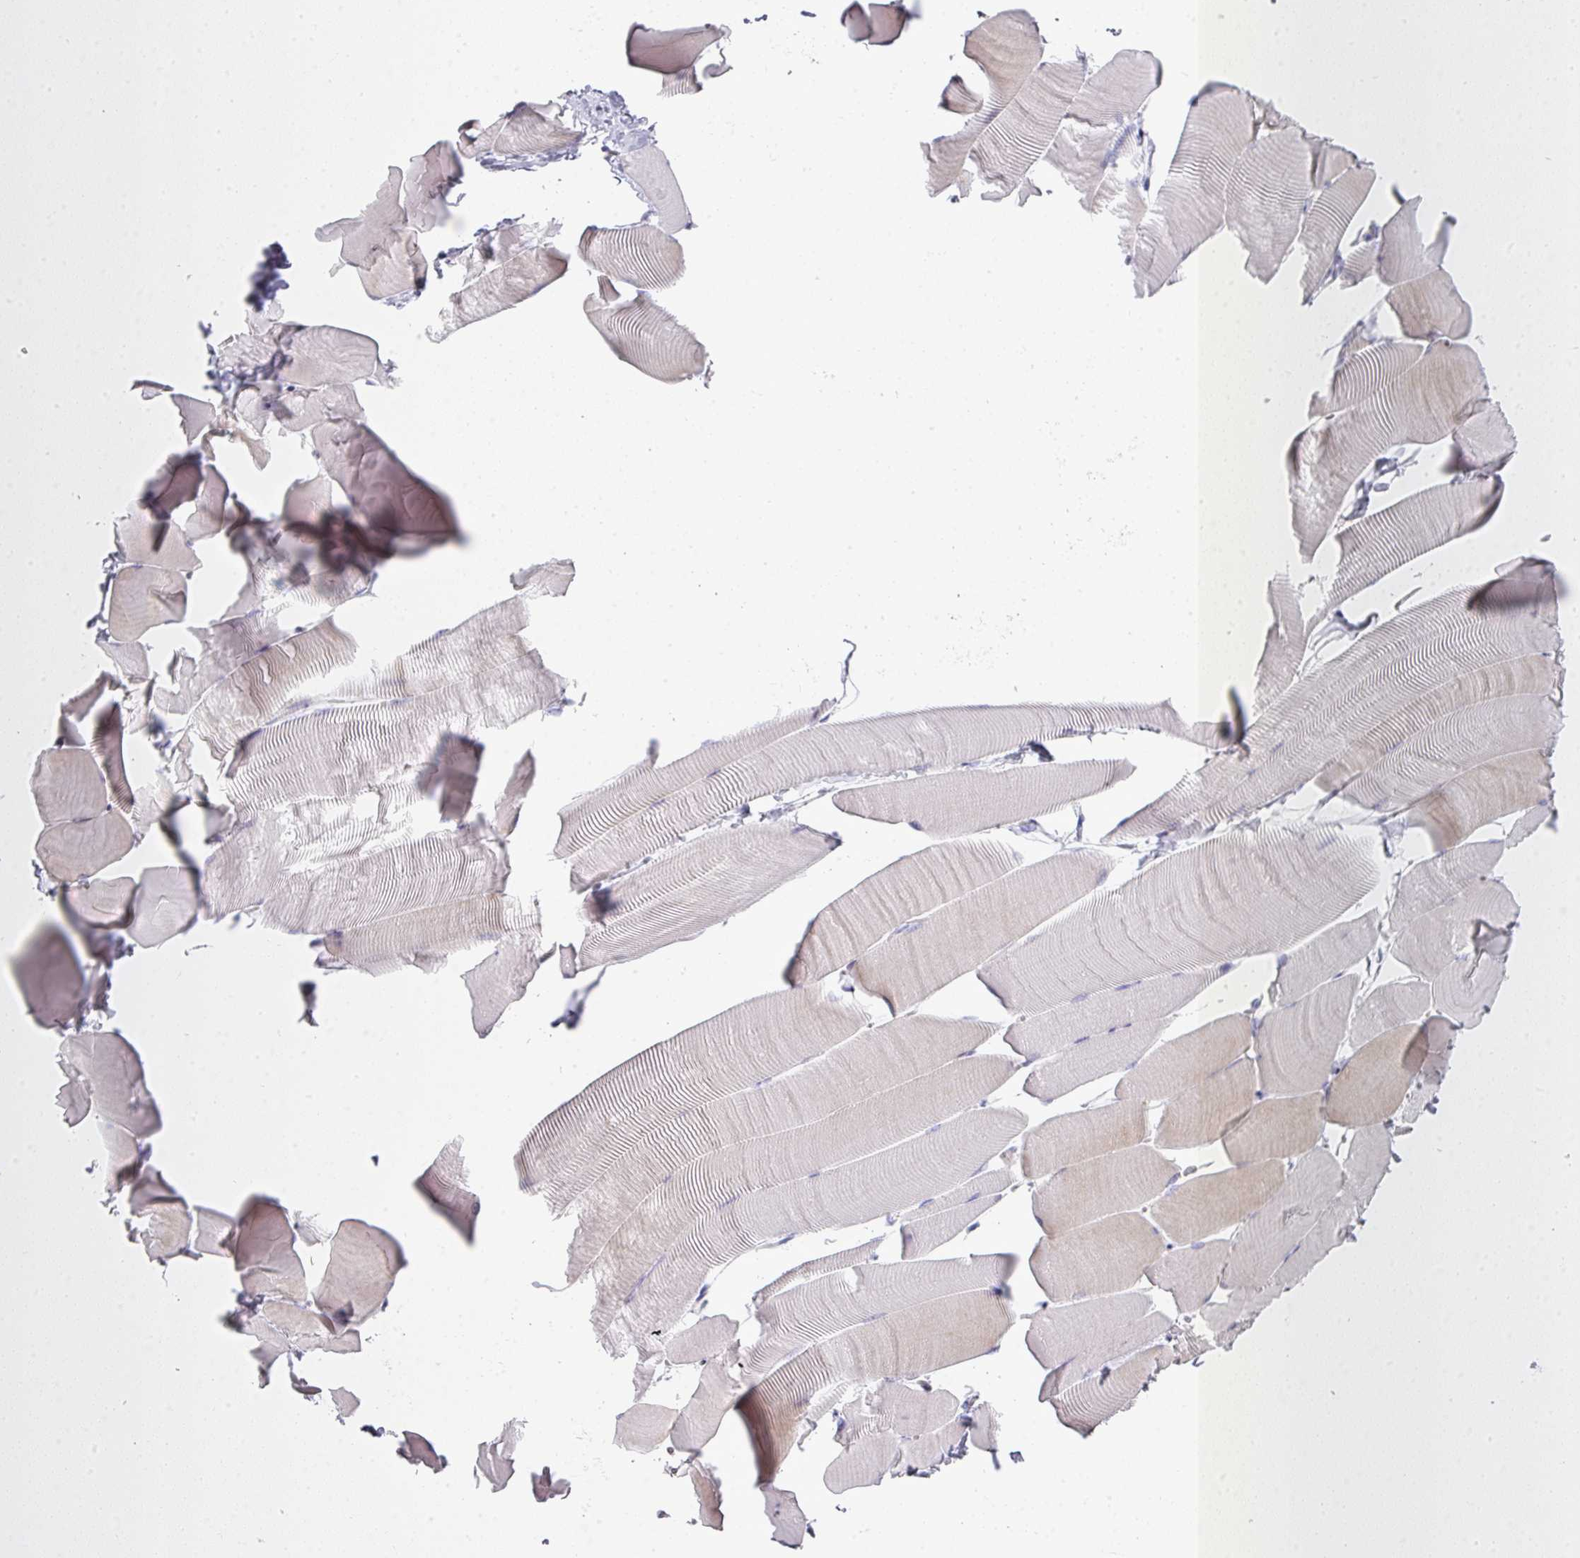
{"staining": {"intensity": "weak", "quantity": "25%-75%", "location": "cytoplasmic/membranous"}, "tissue": "skeletal muscle", "cell_type": "Myocytes", "image_type": "normal", "snomed": [{"axis": "morphology", "description": "Normal tissue, NOS"}, {"axis": "topography", "description": "Skeletal muscle"}], "caption": "IHC (DAB (3,3'-diaminobenzidine)) staining of unremarkable human skeletal muscle displays weak cytoplasmic/membranous protein staining in approximately 25%-75% of myocytes. Nuclei are stained in blue.", "gene": "GLI4", "patient": {"sex": "male", "age": 25}}